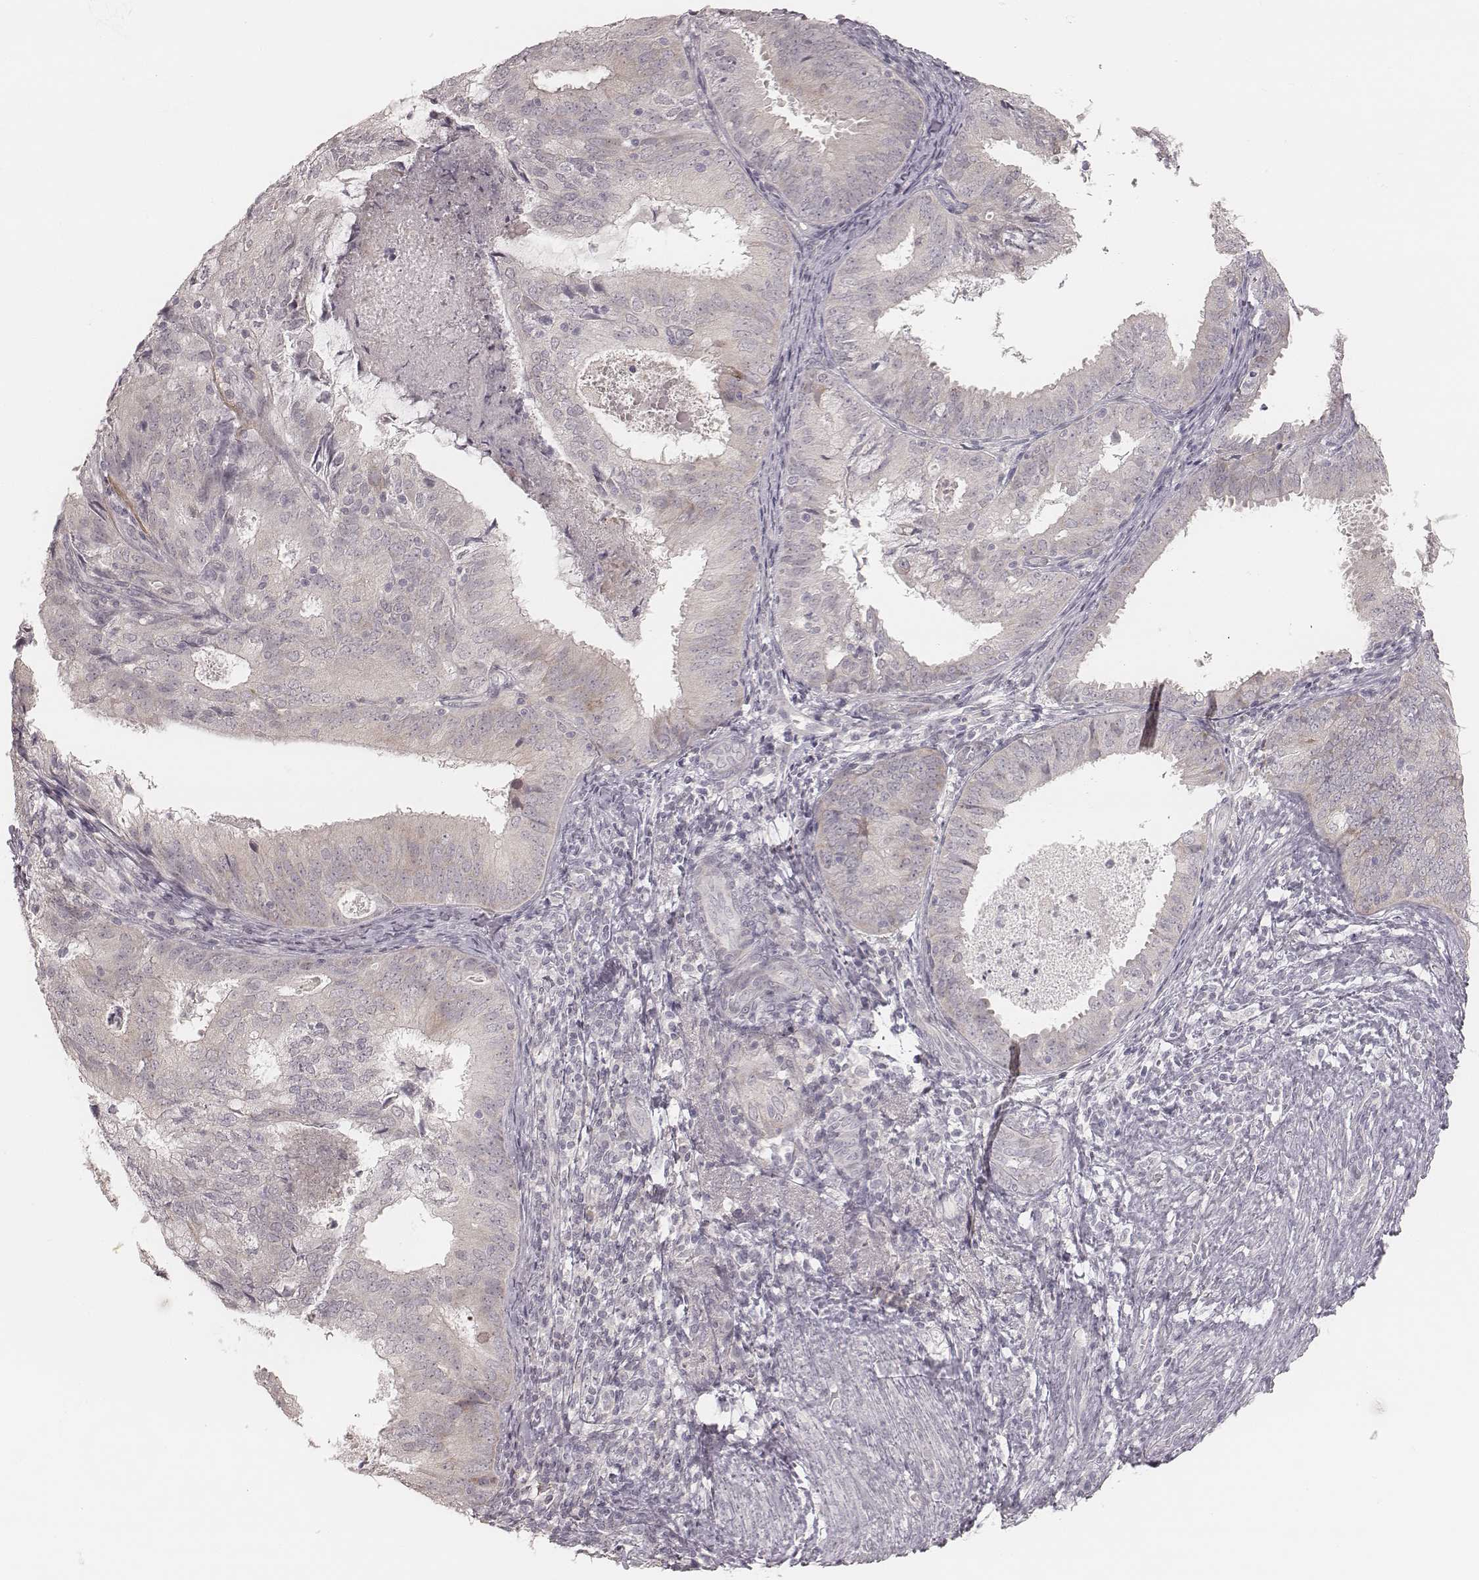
{"staining": {"intensity": "negative", "quantity": "none", "location": "none"}, "tissue": "endometrial cancer", "cell_type": "Tumor cells", "image_type": "cancer", "snomed": [{"axis": "morphology", "description": "Adenocarcinoma, NOS"}, {"axis": "topography", "description": "Endometrium"}], "caption": "Immunohistochemistry of endometrial cancer (adenocarcinoma) demonstrates no staining in tumor cells.", "gene": "ACACB", "patient": {"sex": "female", "age": 57}}